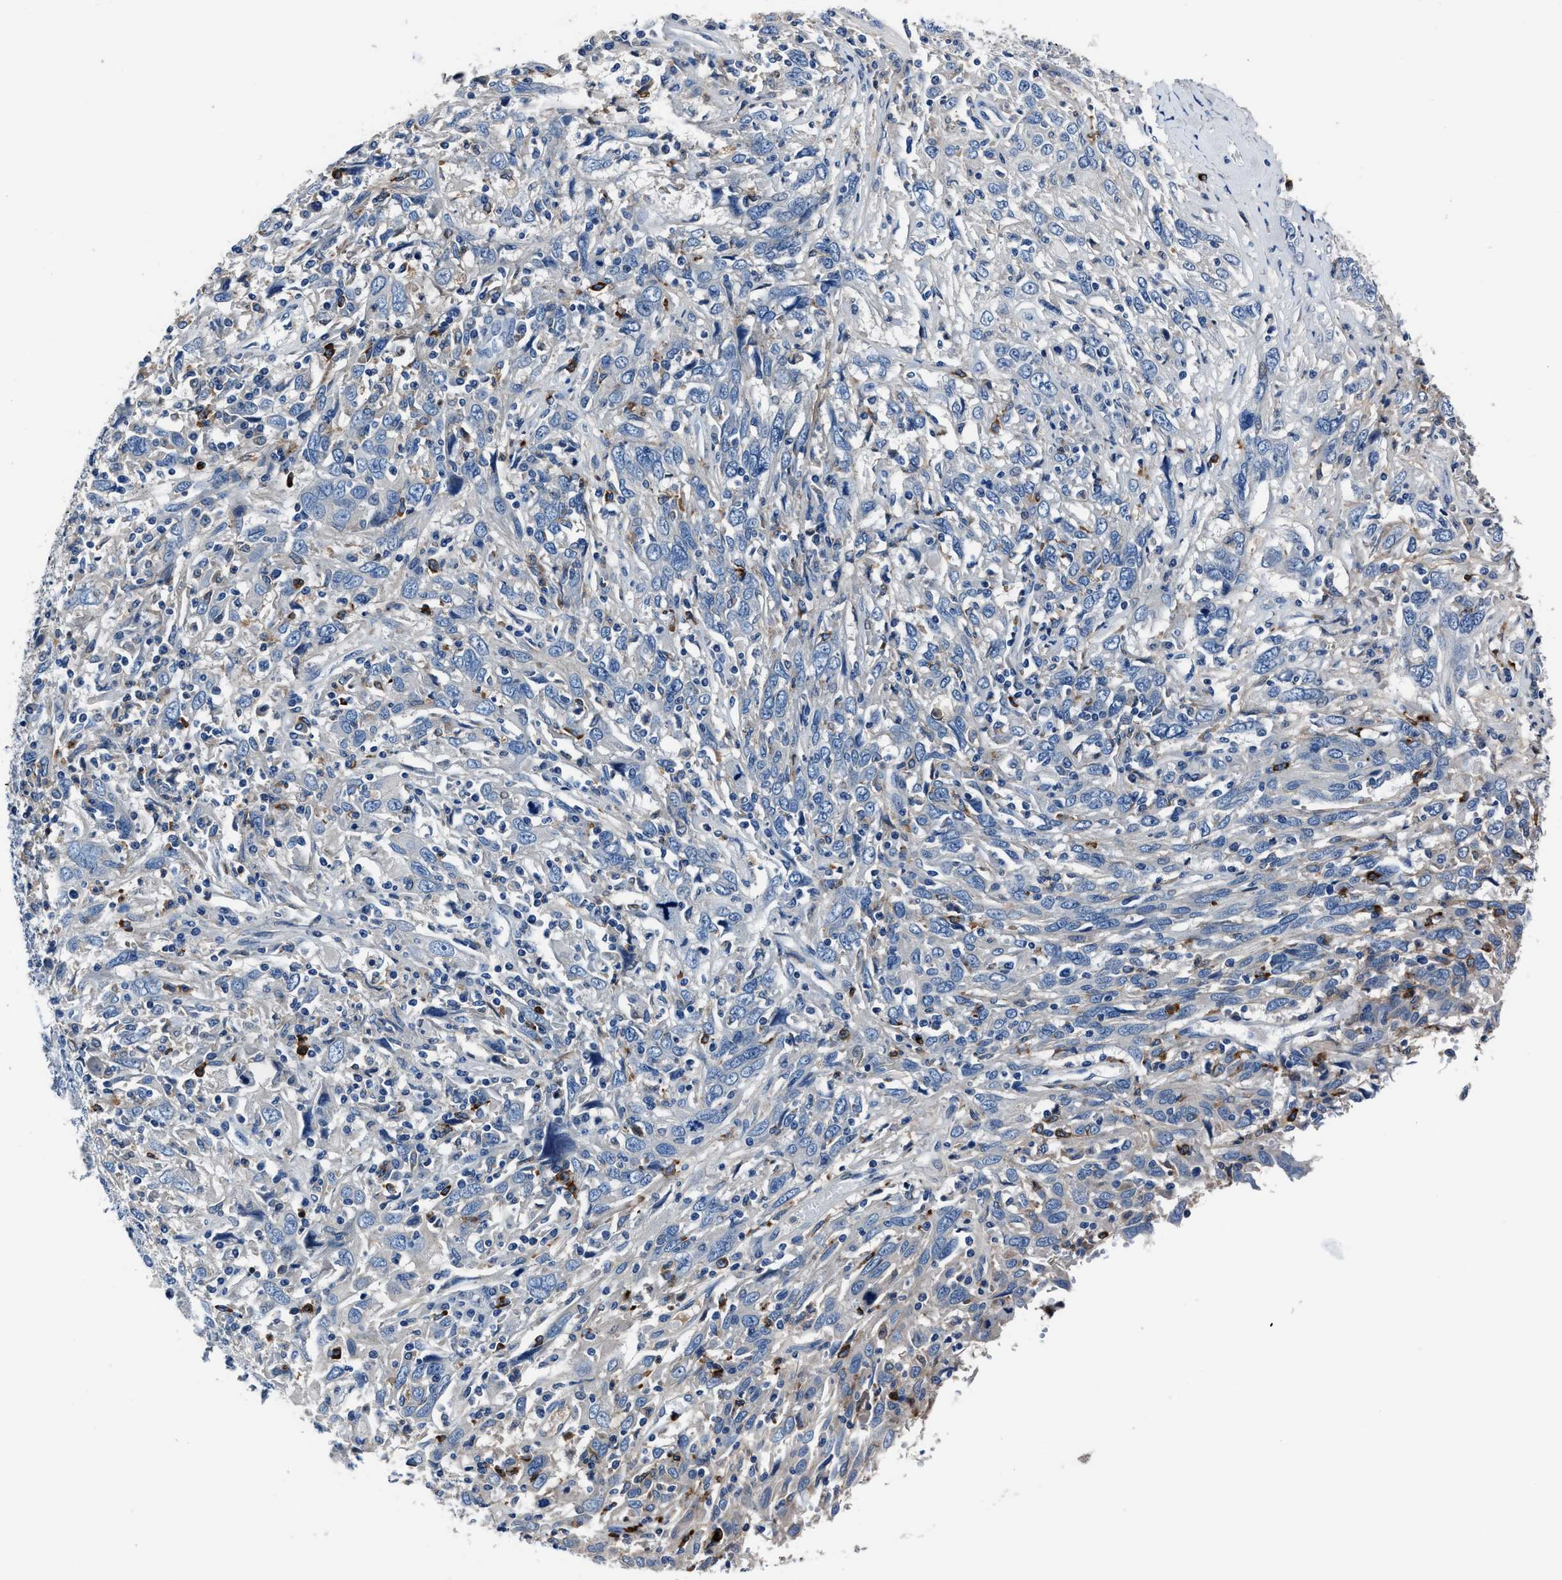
{"staining": {"intensity": "negative", "quantity": "none", "location": "none"}, "tissue": "cervical cancer", "cell_type": "Tumor cells", "image_type": "cancer", "snomed": [{"axis": "morphology", "description": "Squamous cell carcinoma, NOS"}, {"axis": "topography", "description": "Cervix"}], "caption": "High power microscopy micrograph of an IHC histopathology image of squamous cell carcinoma (cervical), revealing no significant staining in tumor cells. The staining is performed using DAB (3,3'-diaminobenzidine) brown chromogen with nuclei counter-stained in using hematoxylin.", "gene": "FGL2", "patient": {"sex": "female", "age": 46}}